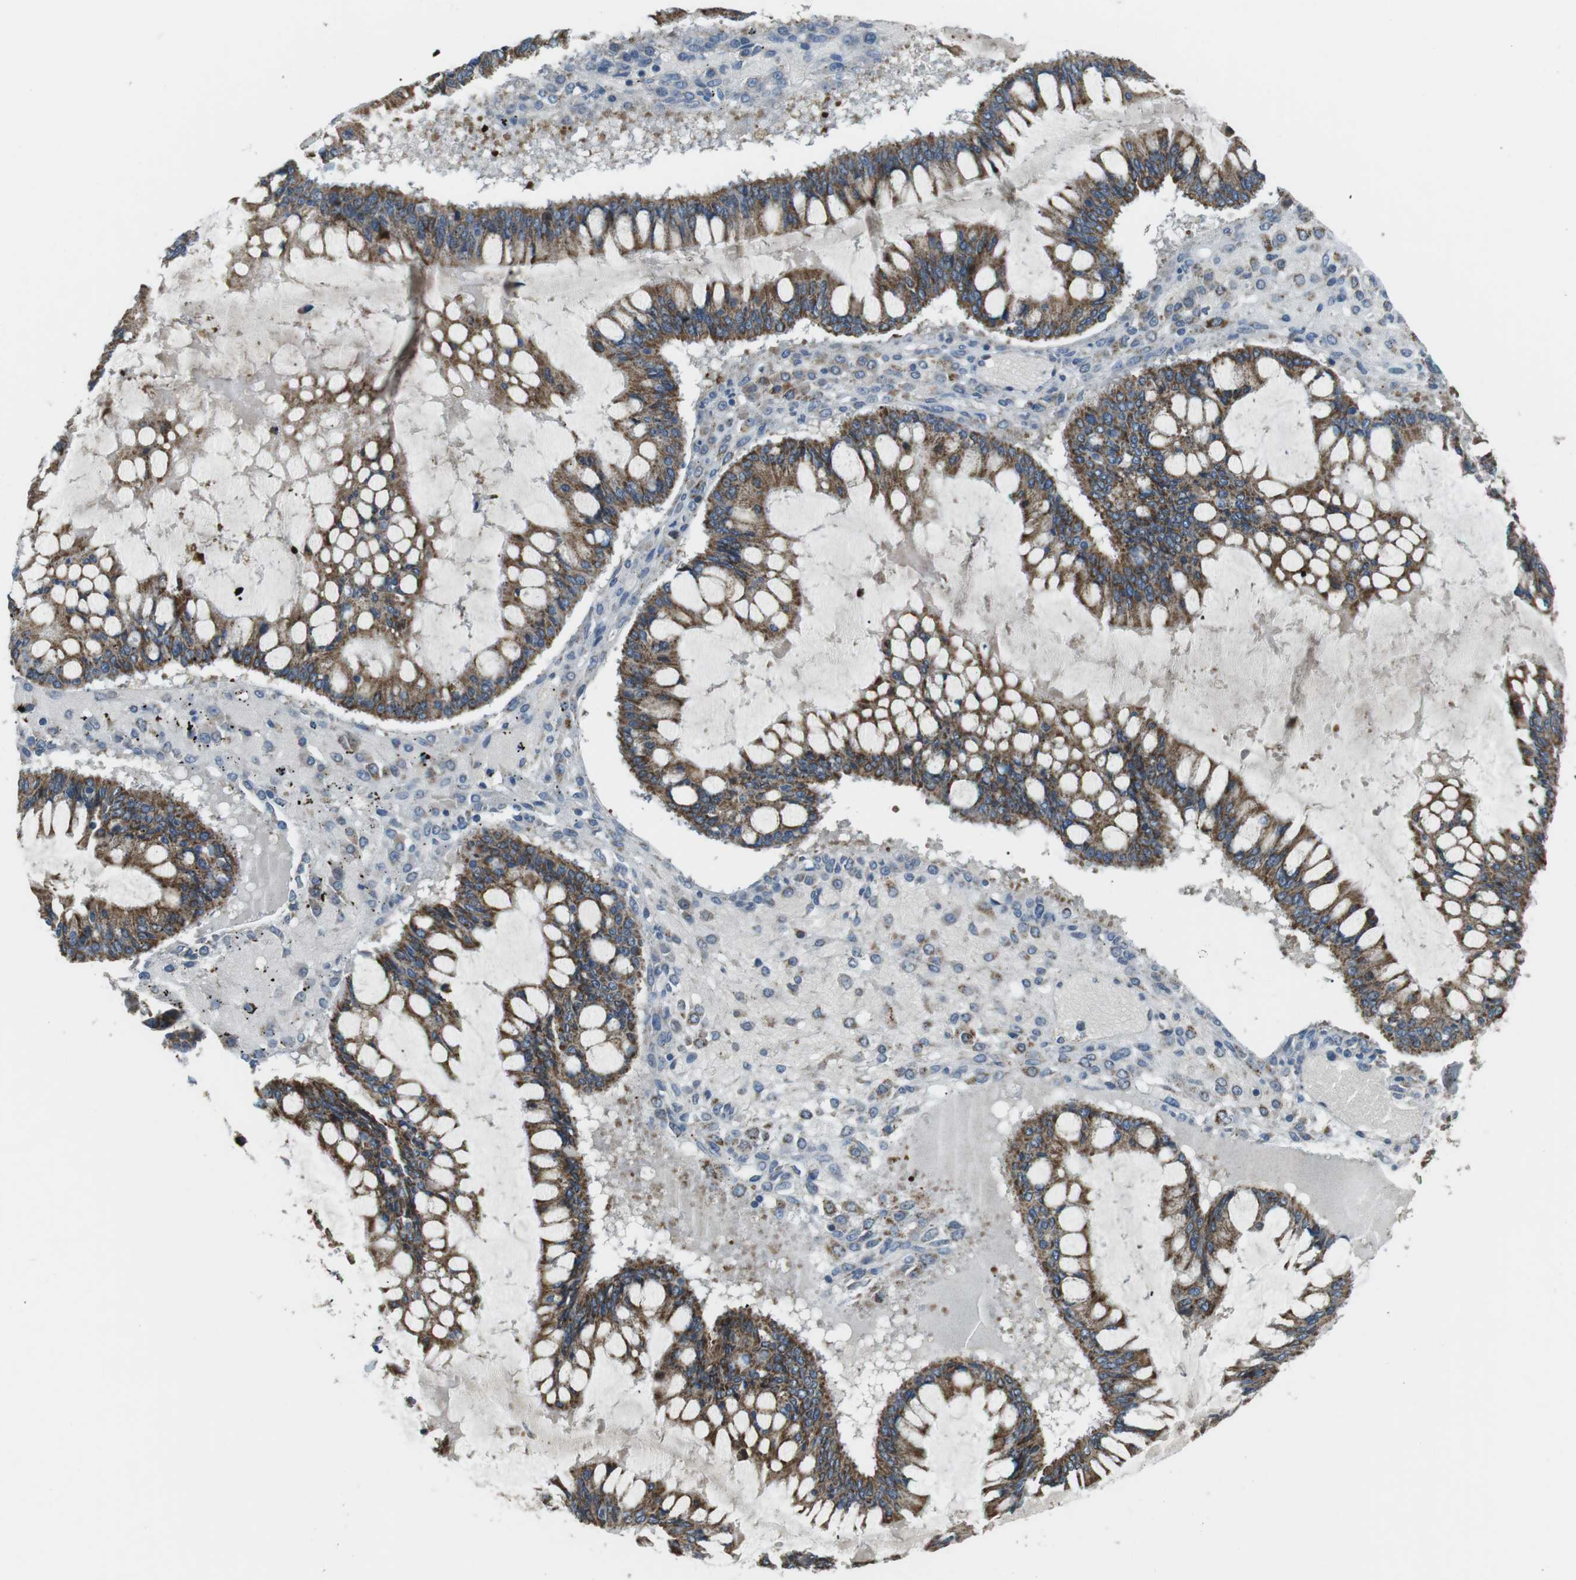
{"staining": {"intensity": "strong", "quantity": ">75%", "location": "cytoplasmic/membranous"}, "tissue": "ovarian cancer", "cell_type": "Tumor cells", "image_type": "cancer", "snomed": [{"axis": "morphology", "description": "Cystadenocarcinoma, mucinous, NOS"}, {"axis": "topography", "description": "Ovary"}], "caption": "A brown stain highlights strong cytoplasmic/membranous staining of a protein in human ovarian cancer tumor cells. (Brightfield microscopy of DAB IHC at high magnification).", "gene": "BACE1", "patient": {"sex": "female", "age": 73}}